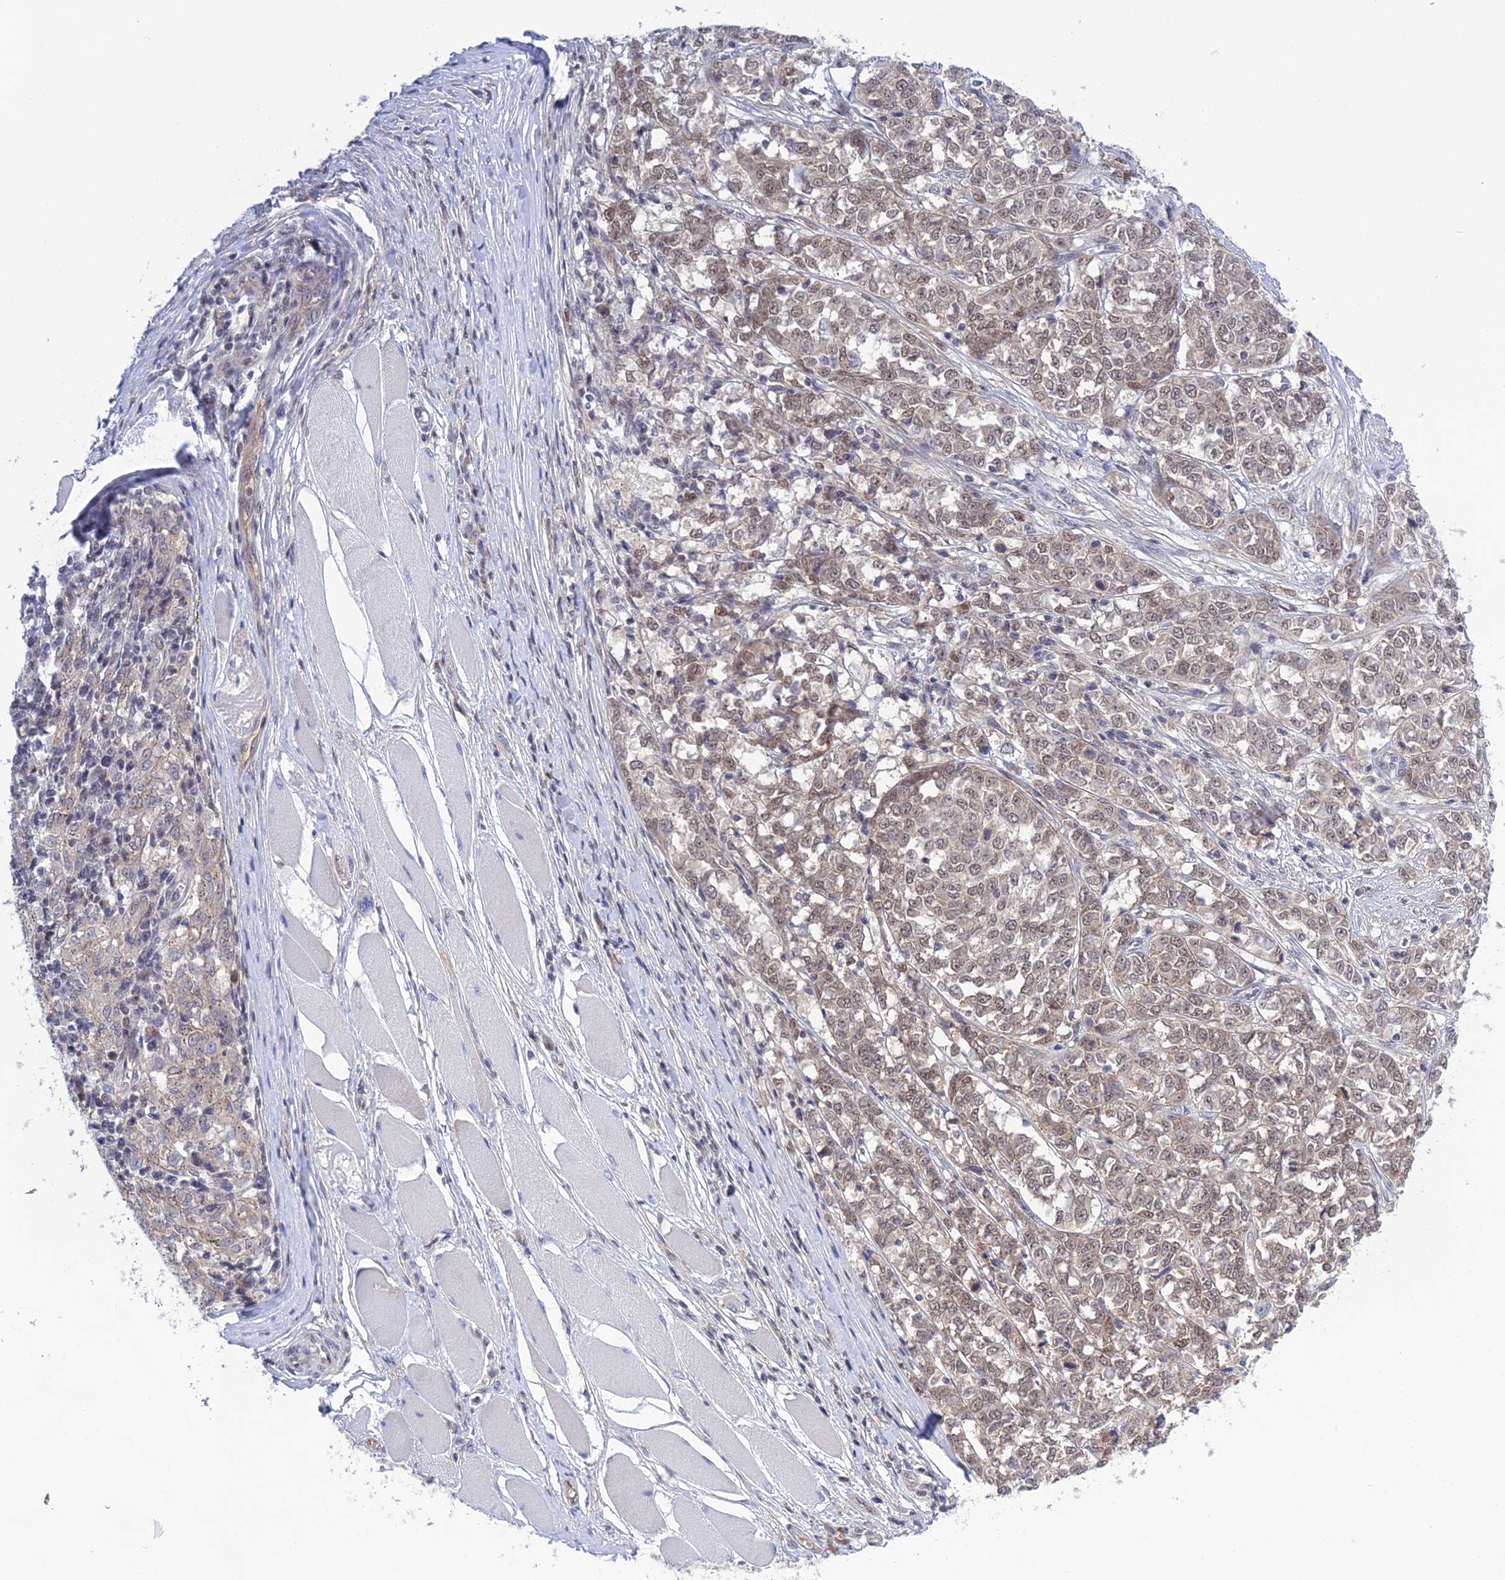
{"staining": {"intensity": "weak", "quantity": "25%-75%", "location": "nuclear"}, "tissue": "melanoma", "cell_type": "Tumor cells", "image_type": "cancer", "snomed": [{"axis": "morphology", "description": "Malignant melanoma, NOS"}, {"axis": "topography", "description": "Skin"}], "caption": "Protein staining of malignant melanoma tissue reveals weak nuclear expression in approximately 25%-75% of tumor cells.", "gene": "TCEA1", "patient": {"sex": "female", "age": 72}}